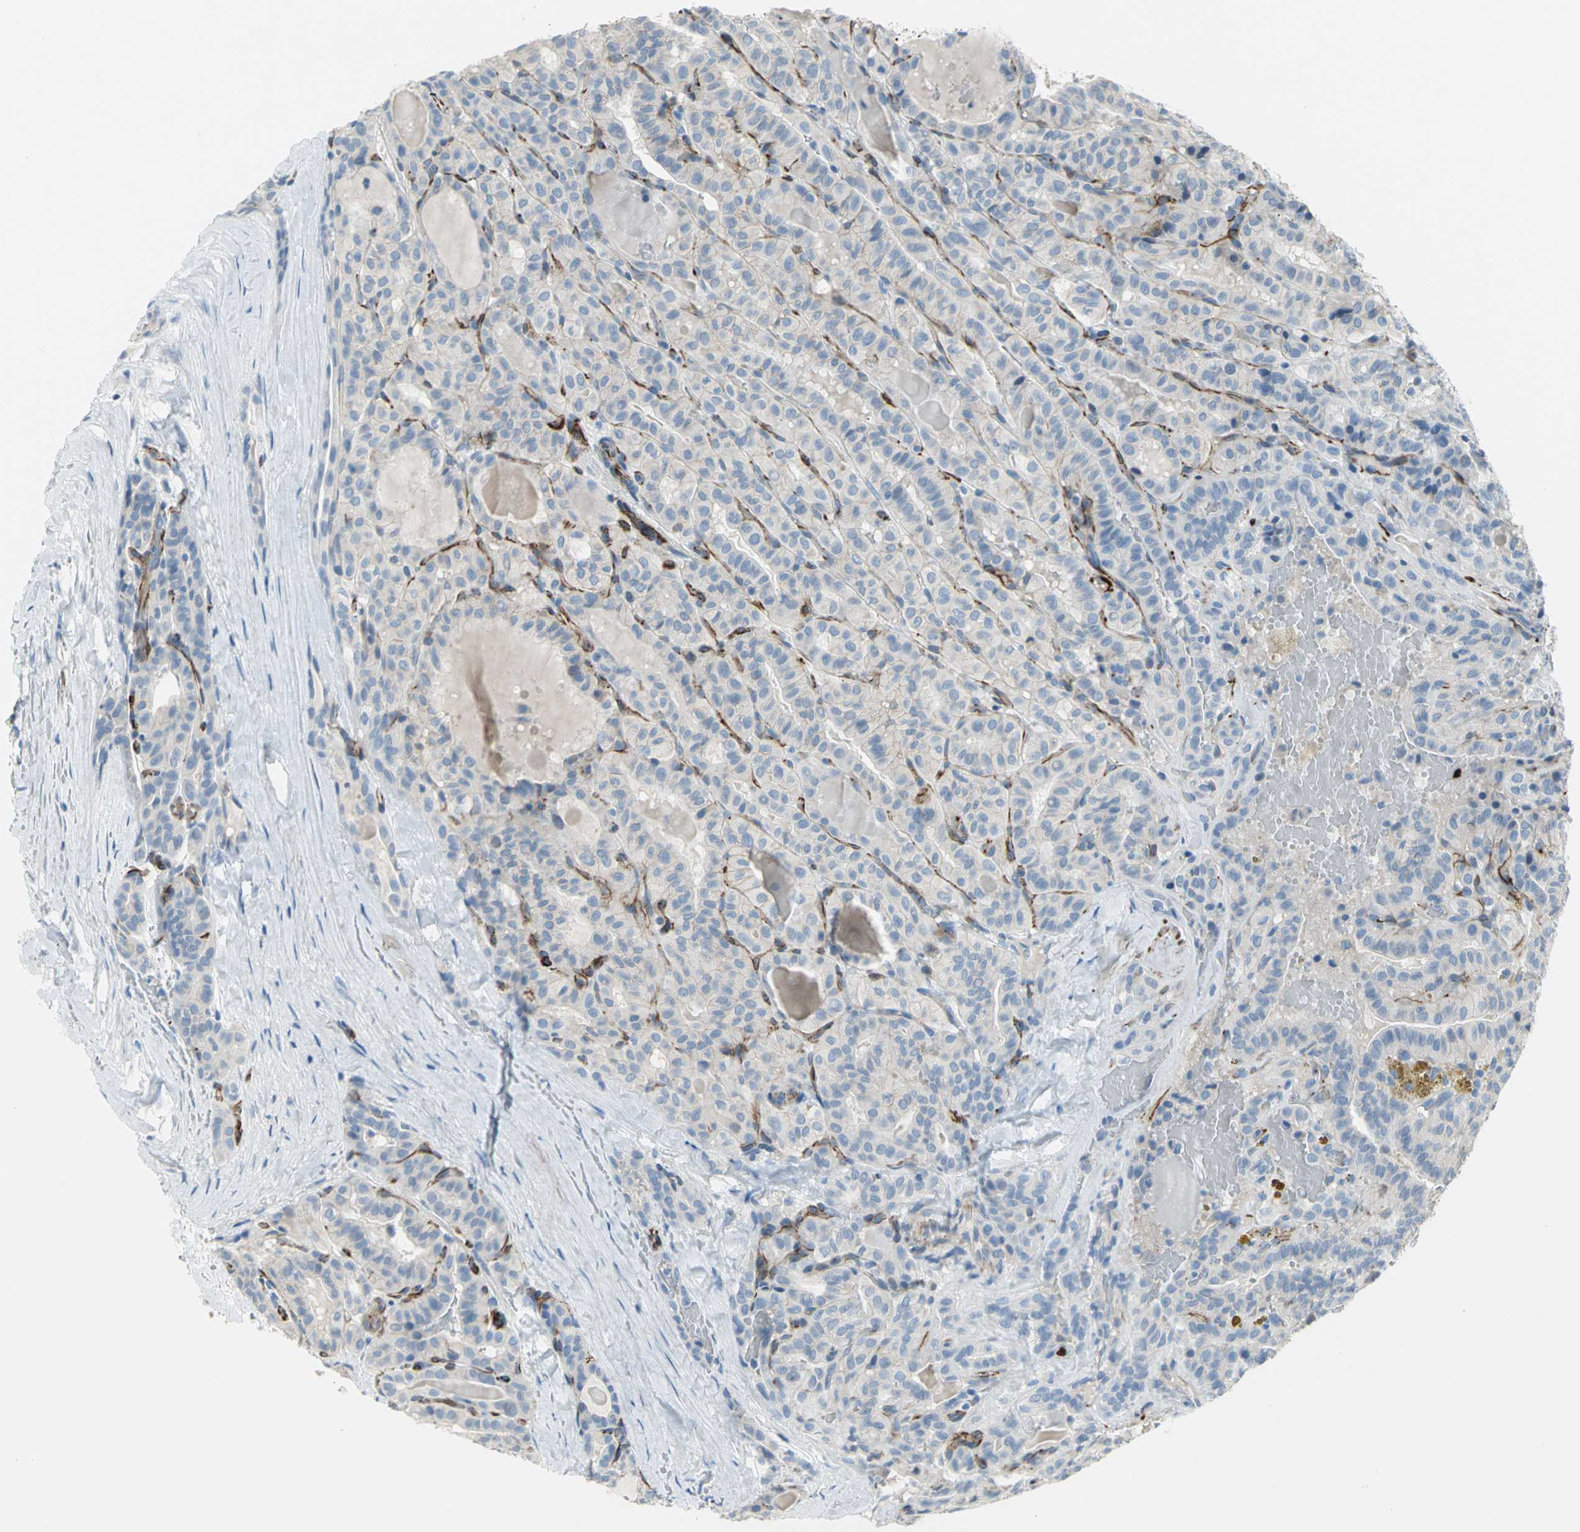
{"staining": {"intensity": "negative", "quantity": "none", "location": "none"}, "tissue": "thyroid cancer", "cell_type": "Tumor cells", "image_type": "cancer", "snomed": [{"axis": "morphology", "description": "Papillary adenocarcinoma, NOS"}, {"axis": "topography", "description": "Thyroid gland"}], "caption": "Human papillary adenocarcinoma (thyroid) stained for a protein using immunohistochemistry displays no staining in tumor cells.", "gene": "ALOX15", "patient": {"sex": "male", "age": 77}}